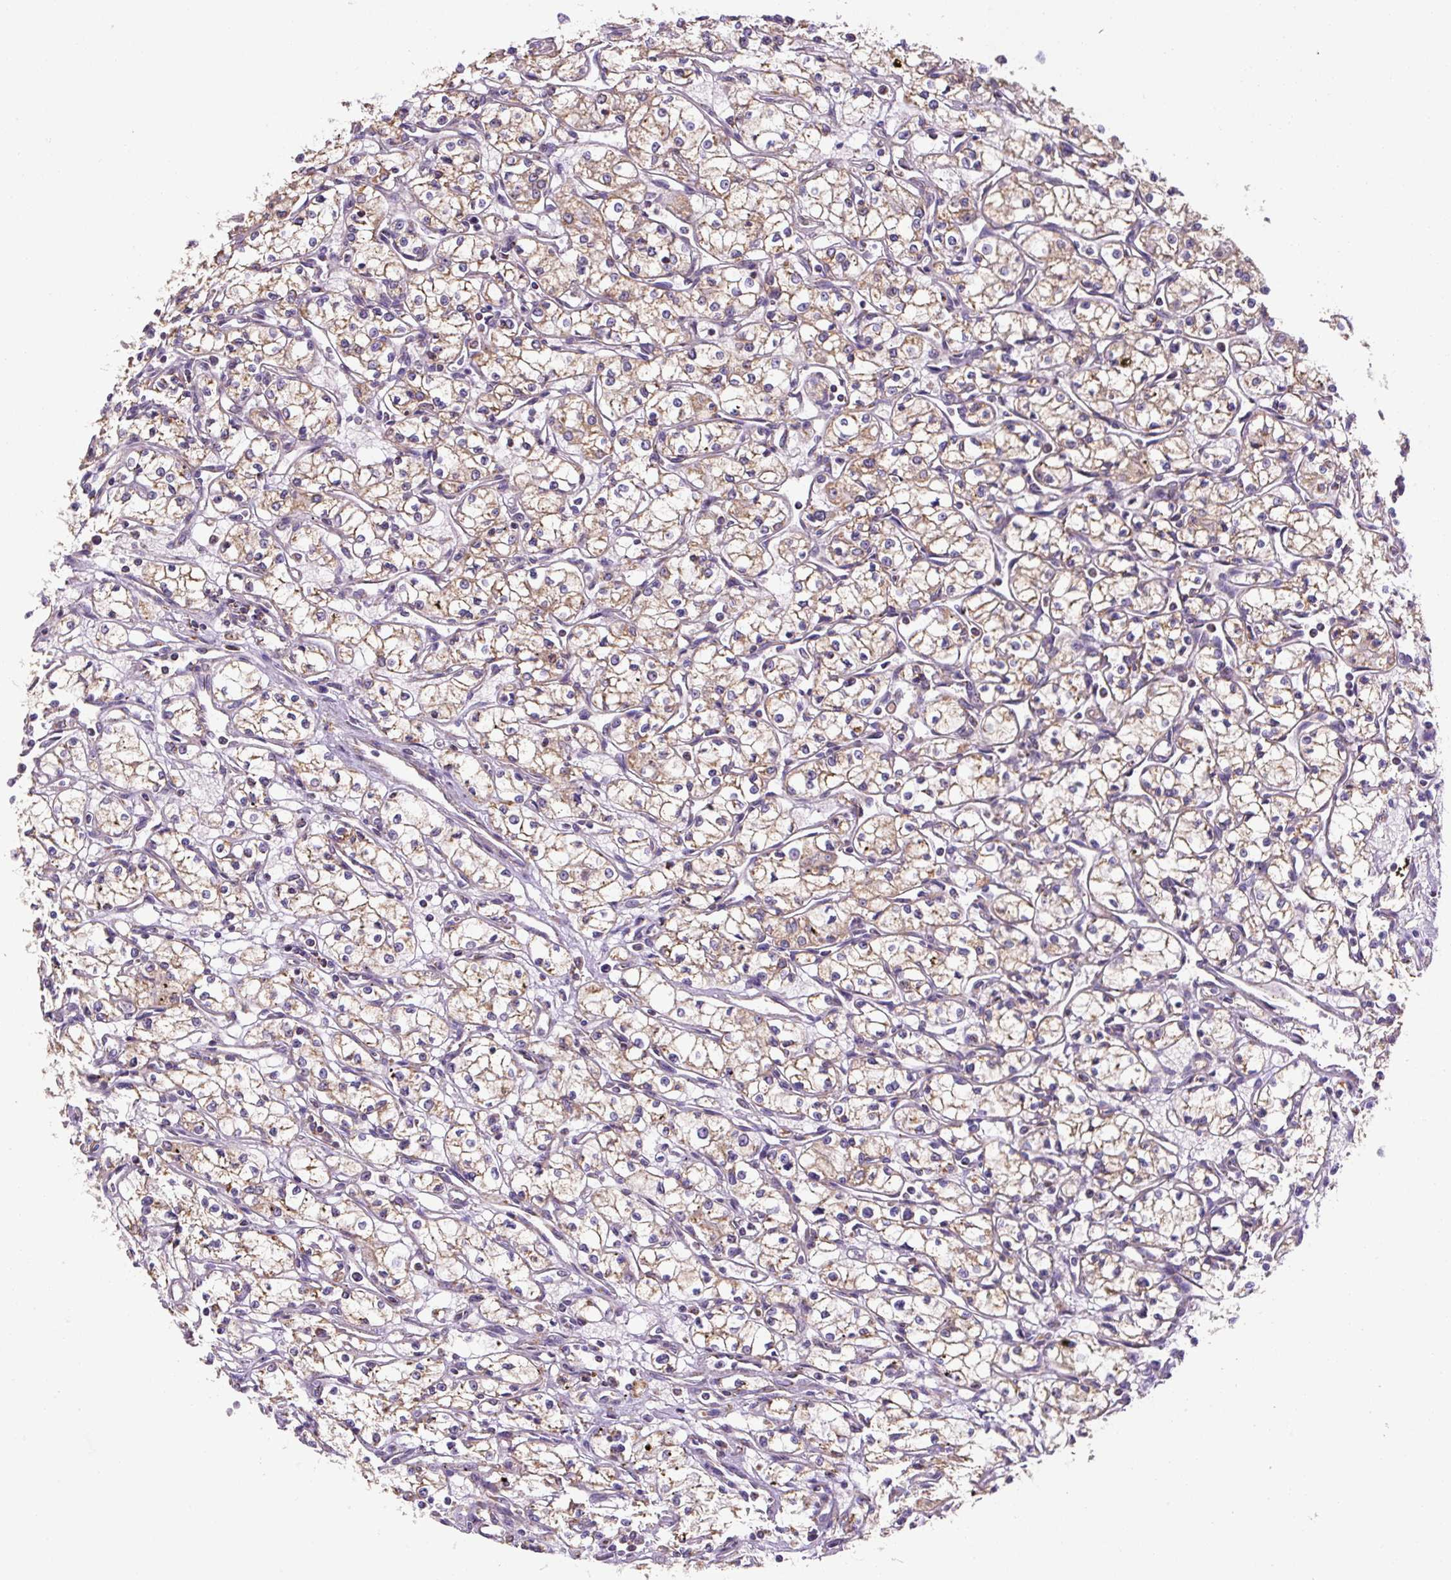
{"staining": {"intensity": "moderate", "quantity": ">75%", "location": "cytoplasmic/membranous"}, "tissue": "renal cancer", "cell_type": "Tumor cells", "image_type": "cancer", "snomed": [{"axis": "morphology", "description": "Adenocarcinoma, NOS"}, {"axis": "topography", "description": "Kidney"}], "caption": "There is medium levels of moderate cytoplasmic/membranous staining in tumor cells of renal cancer (adenocarcinoma), as demonstrated by immunohistochemical staining (brown color).", "gene": "MFSD9", "patient": {"sex": "male", "age": 59}}